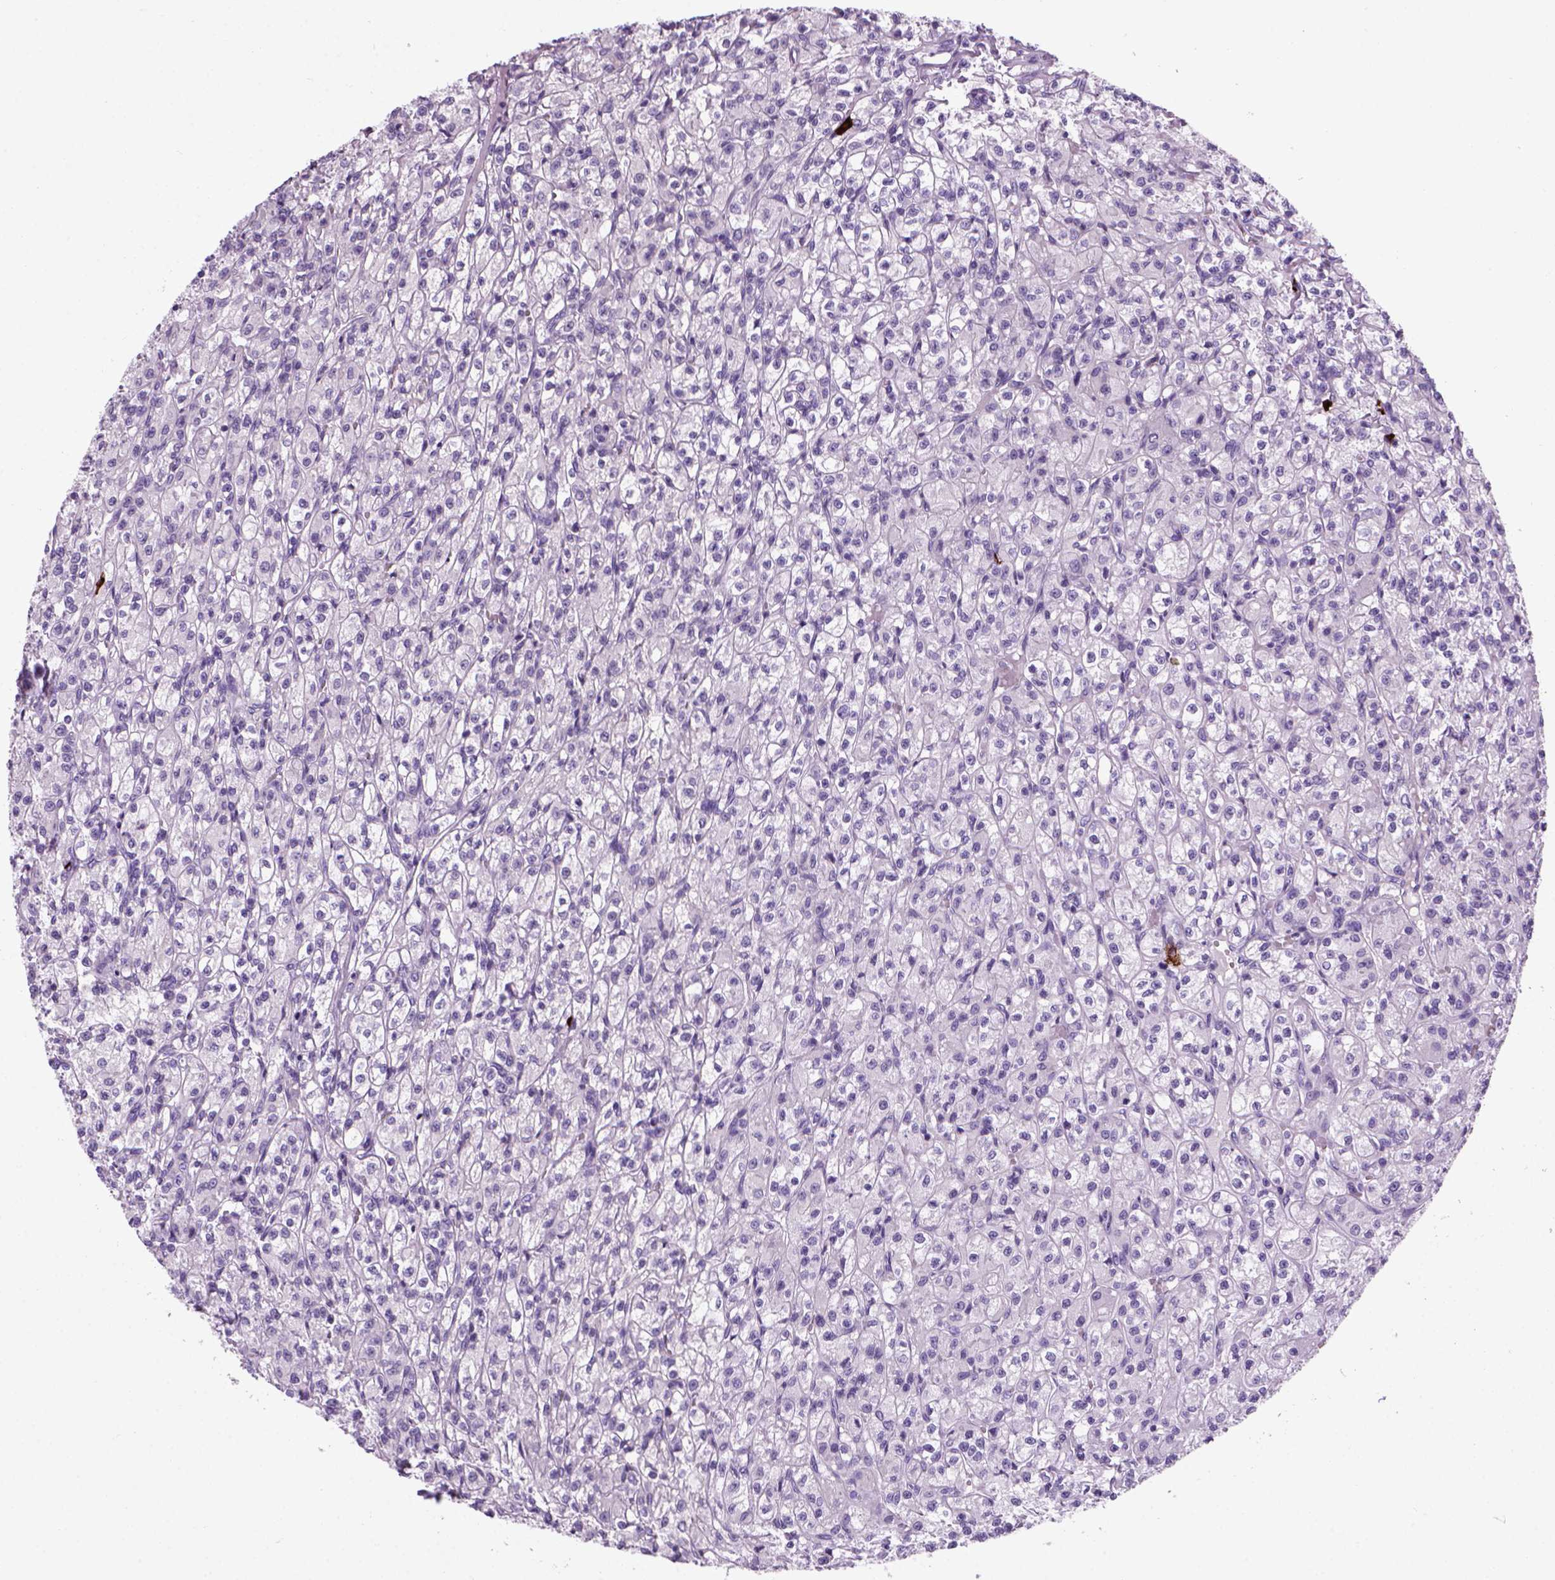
{"staining": {"intensity": "negative", "quantity": "none", "location": "none"}, "tissue": "renal cancer", "cell_type": "Tumor cells", "image_type": "cancer", "snomed": [{"axis": "morphology", "description": "Adenocarcinoma, NOS"}, {"axis": "topography", "description": "Kidney"}], "caption": "This is a histopathology image of immunohistochemistry (IHC) staining of renal cancer, which shows no staining in tumor cells. (DAB immunohistochemistry, high magnification).", "gene": "MZB1", "patient": {"sex": "female", "age": 70}}